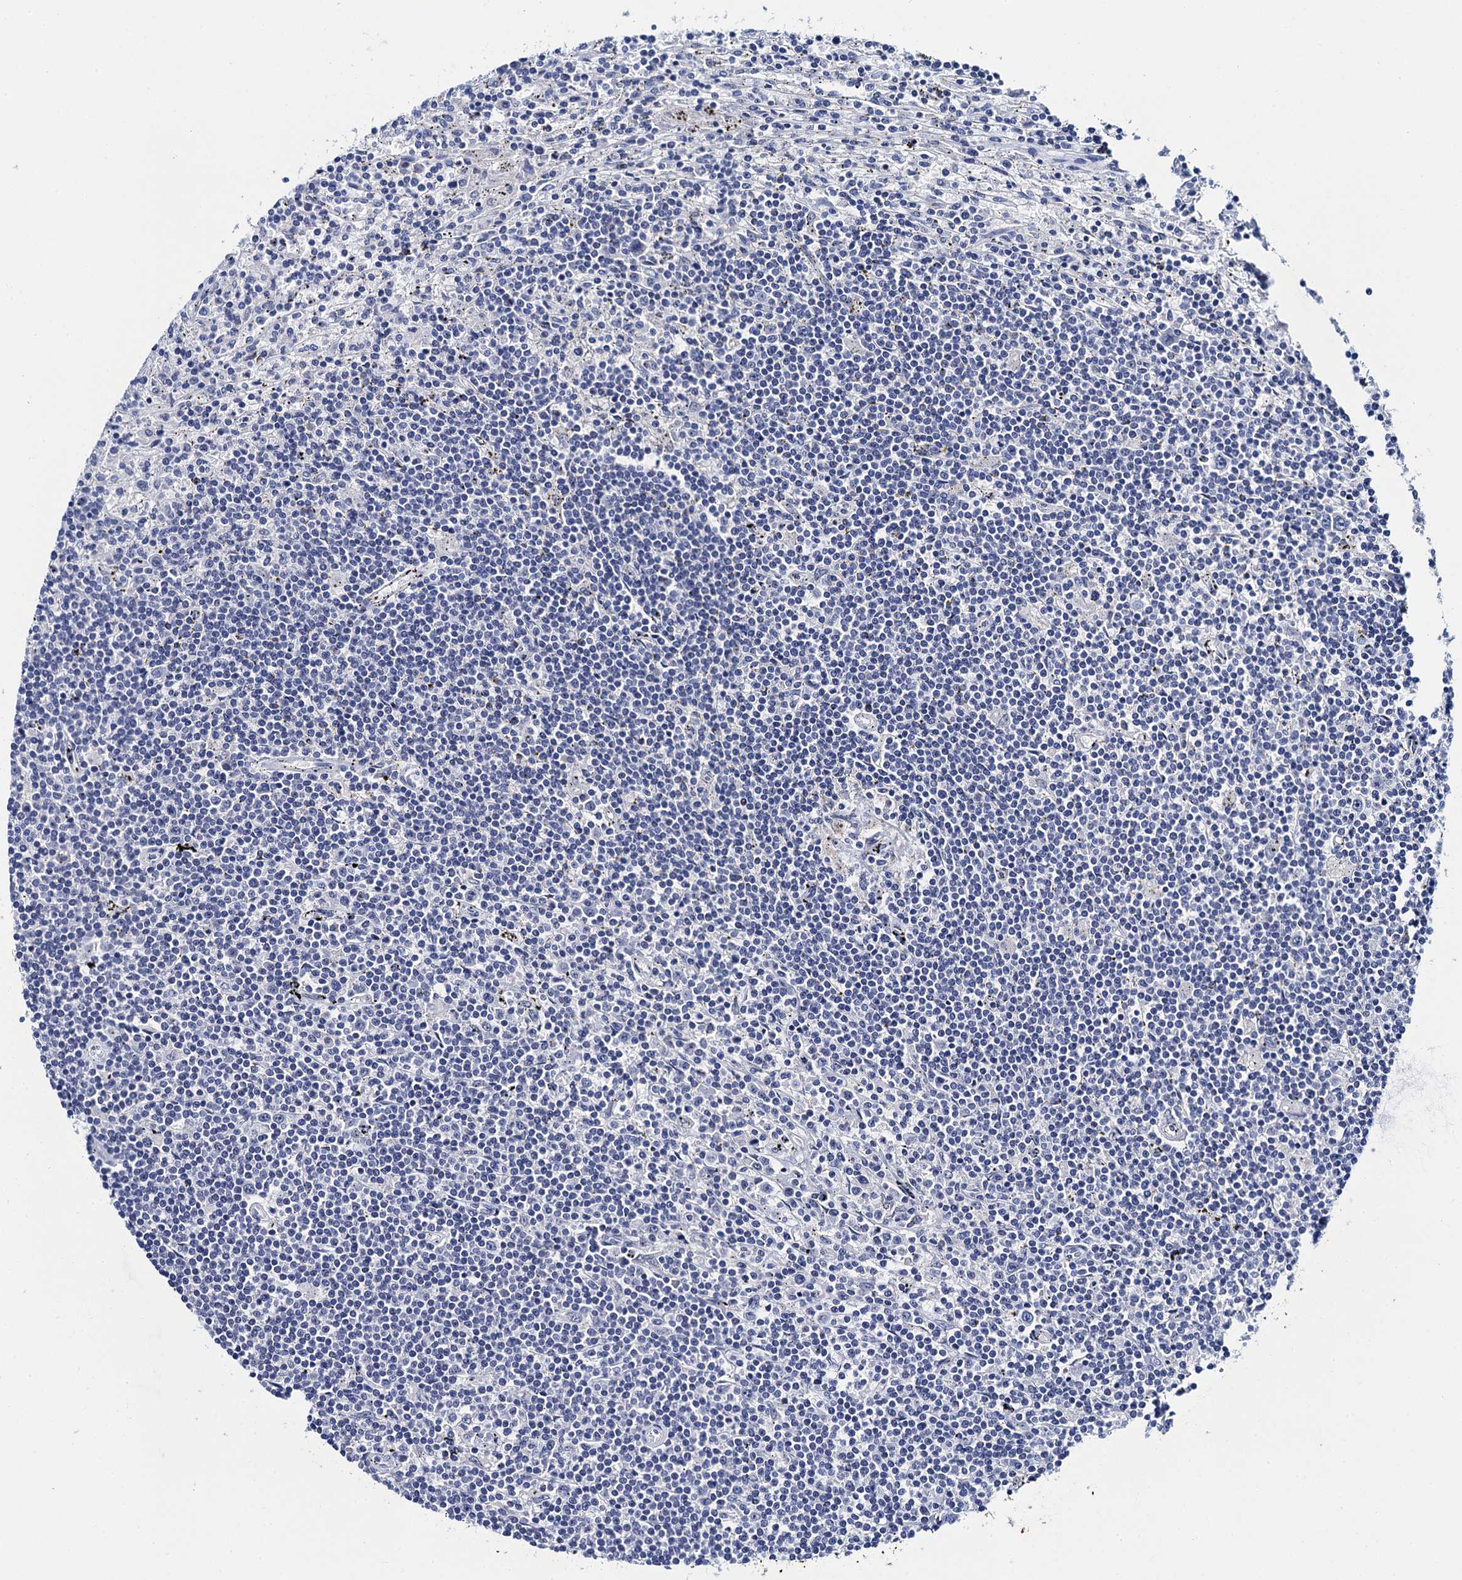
{"staining": {"intensity": "negative", "quantity": "none", "location": "none"}, "tissue": "lymphoma", "cell_type": "Tumor cells", "image_type": "cancer", "snomed": [{"axis": "morphology", "description": "Malignant lymphoma, non-Hodgkin's type, Low grade"}, {"axis": "topography", "description": "Spleen"}], "caption": "Immunohistochemistry photomicrograph of human low-grade malignant lymphoma, non-Hodgkin's type stained for a protein (brown), which exhibits no positivity in tumor cells.", "gene": "LYPD3", "patient": {"sex": "male", "age": 76}}